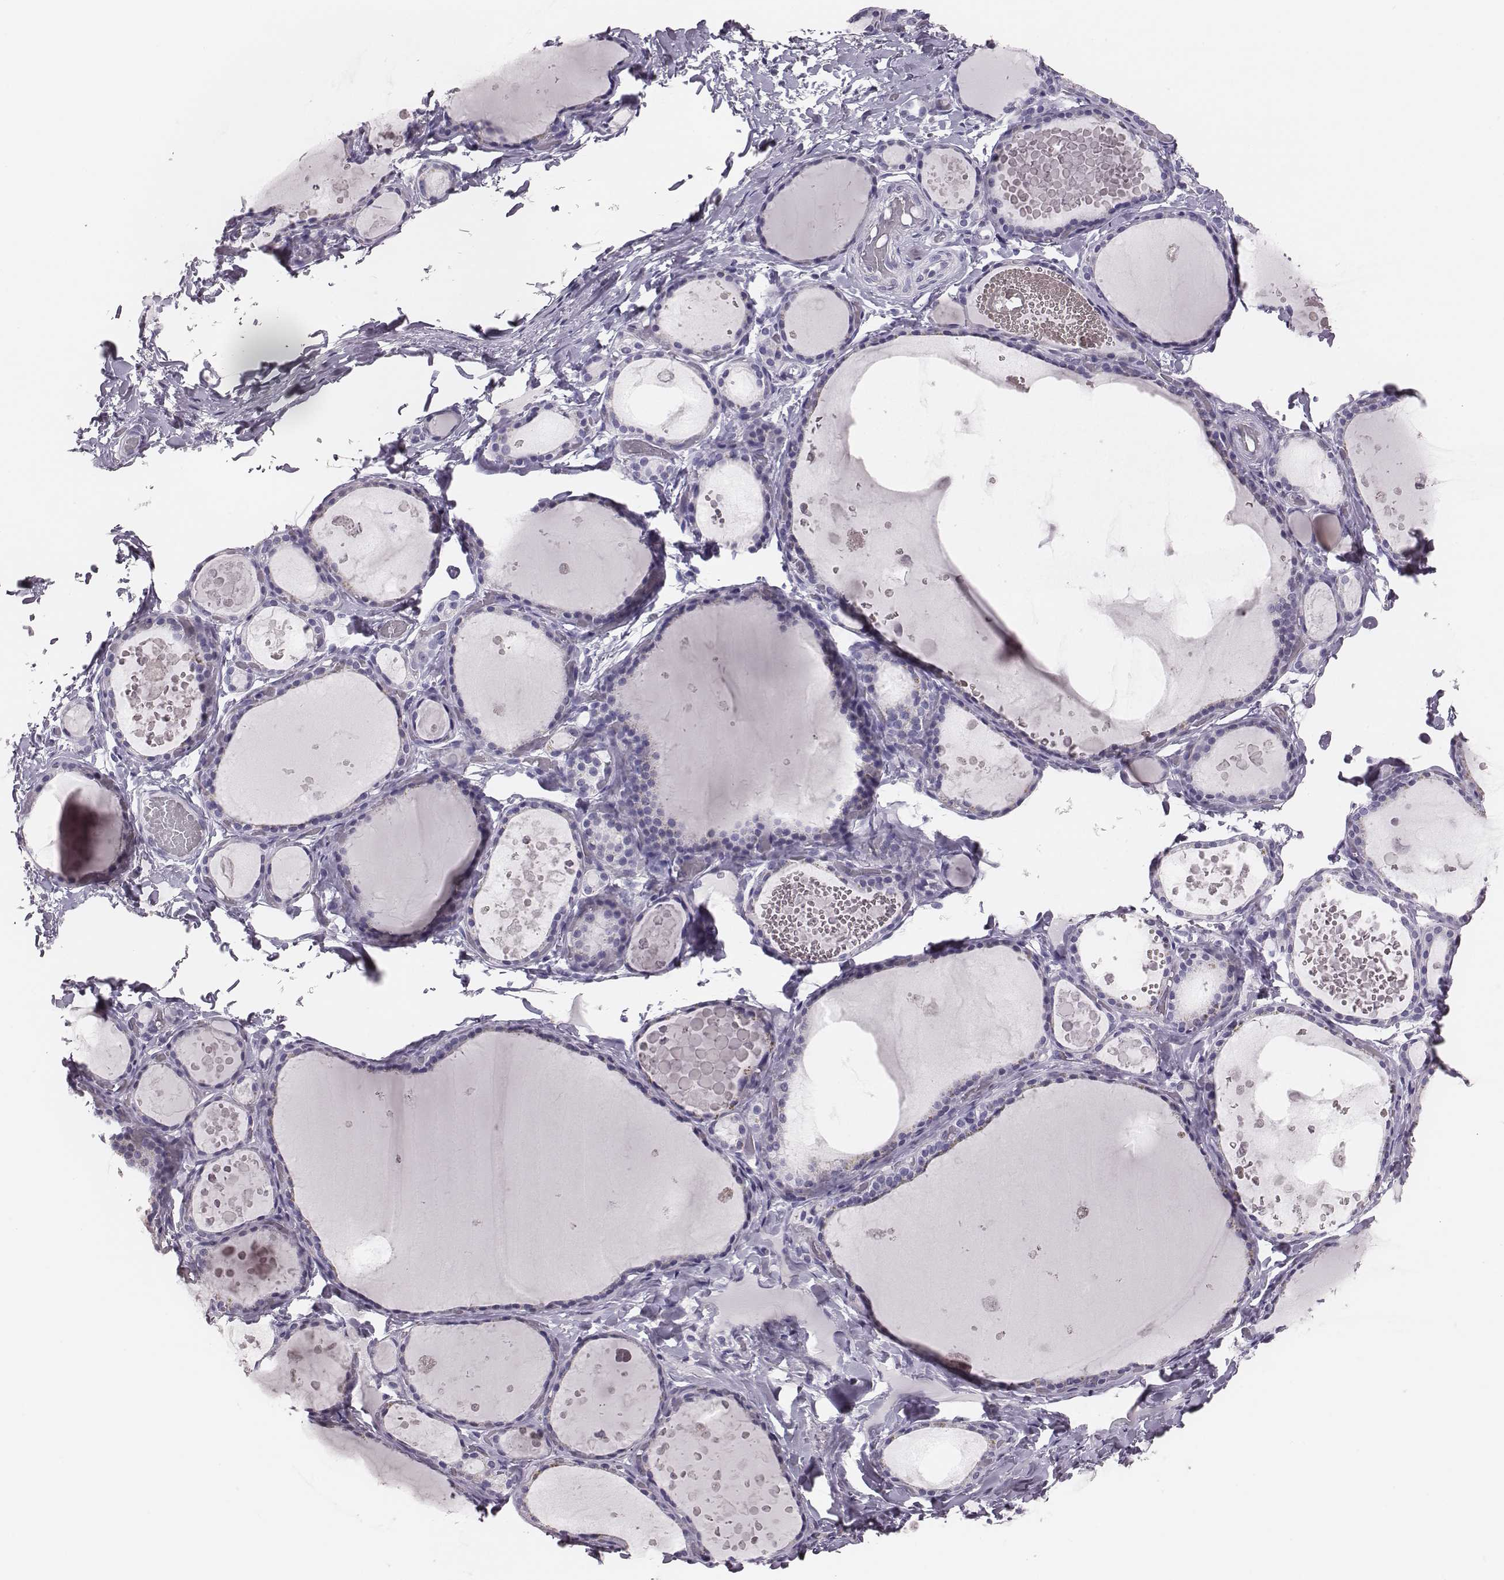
{"staining": {"intensity": "negative", "quantity": "none", "location": "none"}, "tissue": "thyroid gland", "cell_type": "Glandular cells", "image_type": "normal", "snomed": [{"axis": "morphology", "description": "Normal tissue, NOS"}, {"axis": "topography", "description": "Thyroid gland"}], "caption": "Immunohistochemistry (IHC) image of benign thyroid gland stained for a protein (brown), which exhibits no positivity in glandular cells.", "gene": "H1", "patient": {"sex": "female", "age": 56}}